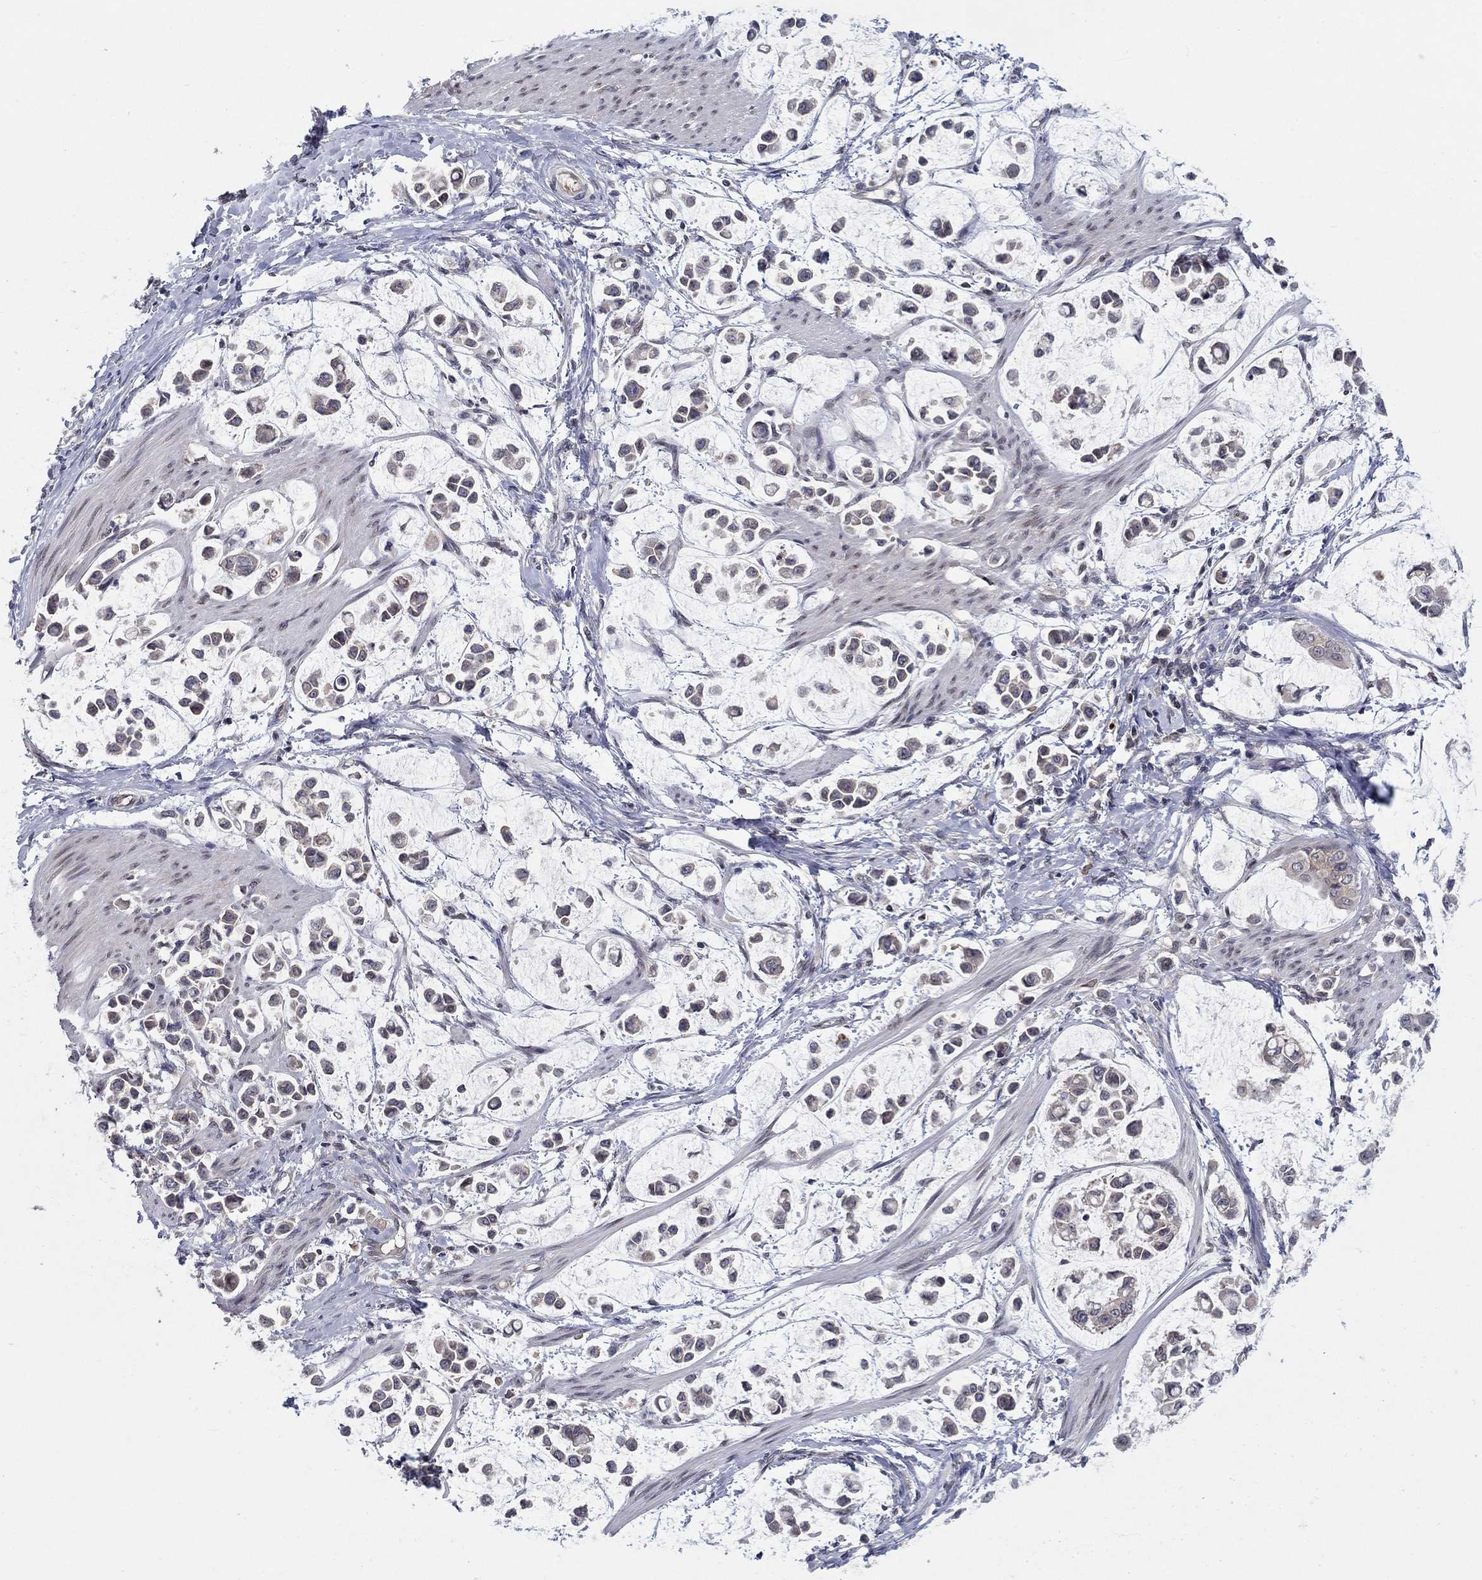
{"staining": {"intensity": "negative", "quantity": "none", "location": "none"}, "tissue": "stomach cancer", "cell_type": "Tumor cells", "image_type": "cancer", "snomed": [{"axis": "morphology", "description": "Adenocarcinoma, NOS"}, {"axis": "topography", "description": "Stomach"}], "caption": "This is a photomicrograph of immunohistochemistry (IHC) staining of stomach cancer, which shows no positivity in tumor cells. (Brightfield microscopy of DAB (3,3'-diaminobenzidine) immunohistochemistry at high magnification).", "gene": "CETN3", "patient": {"sex": "male", "age": 82}}